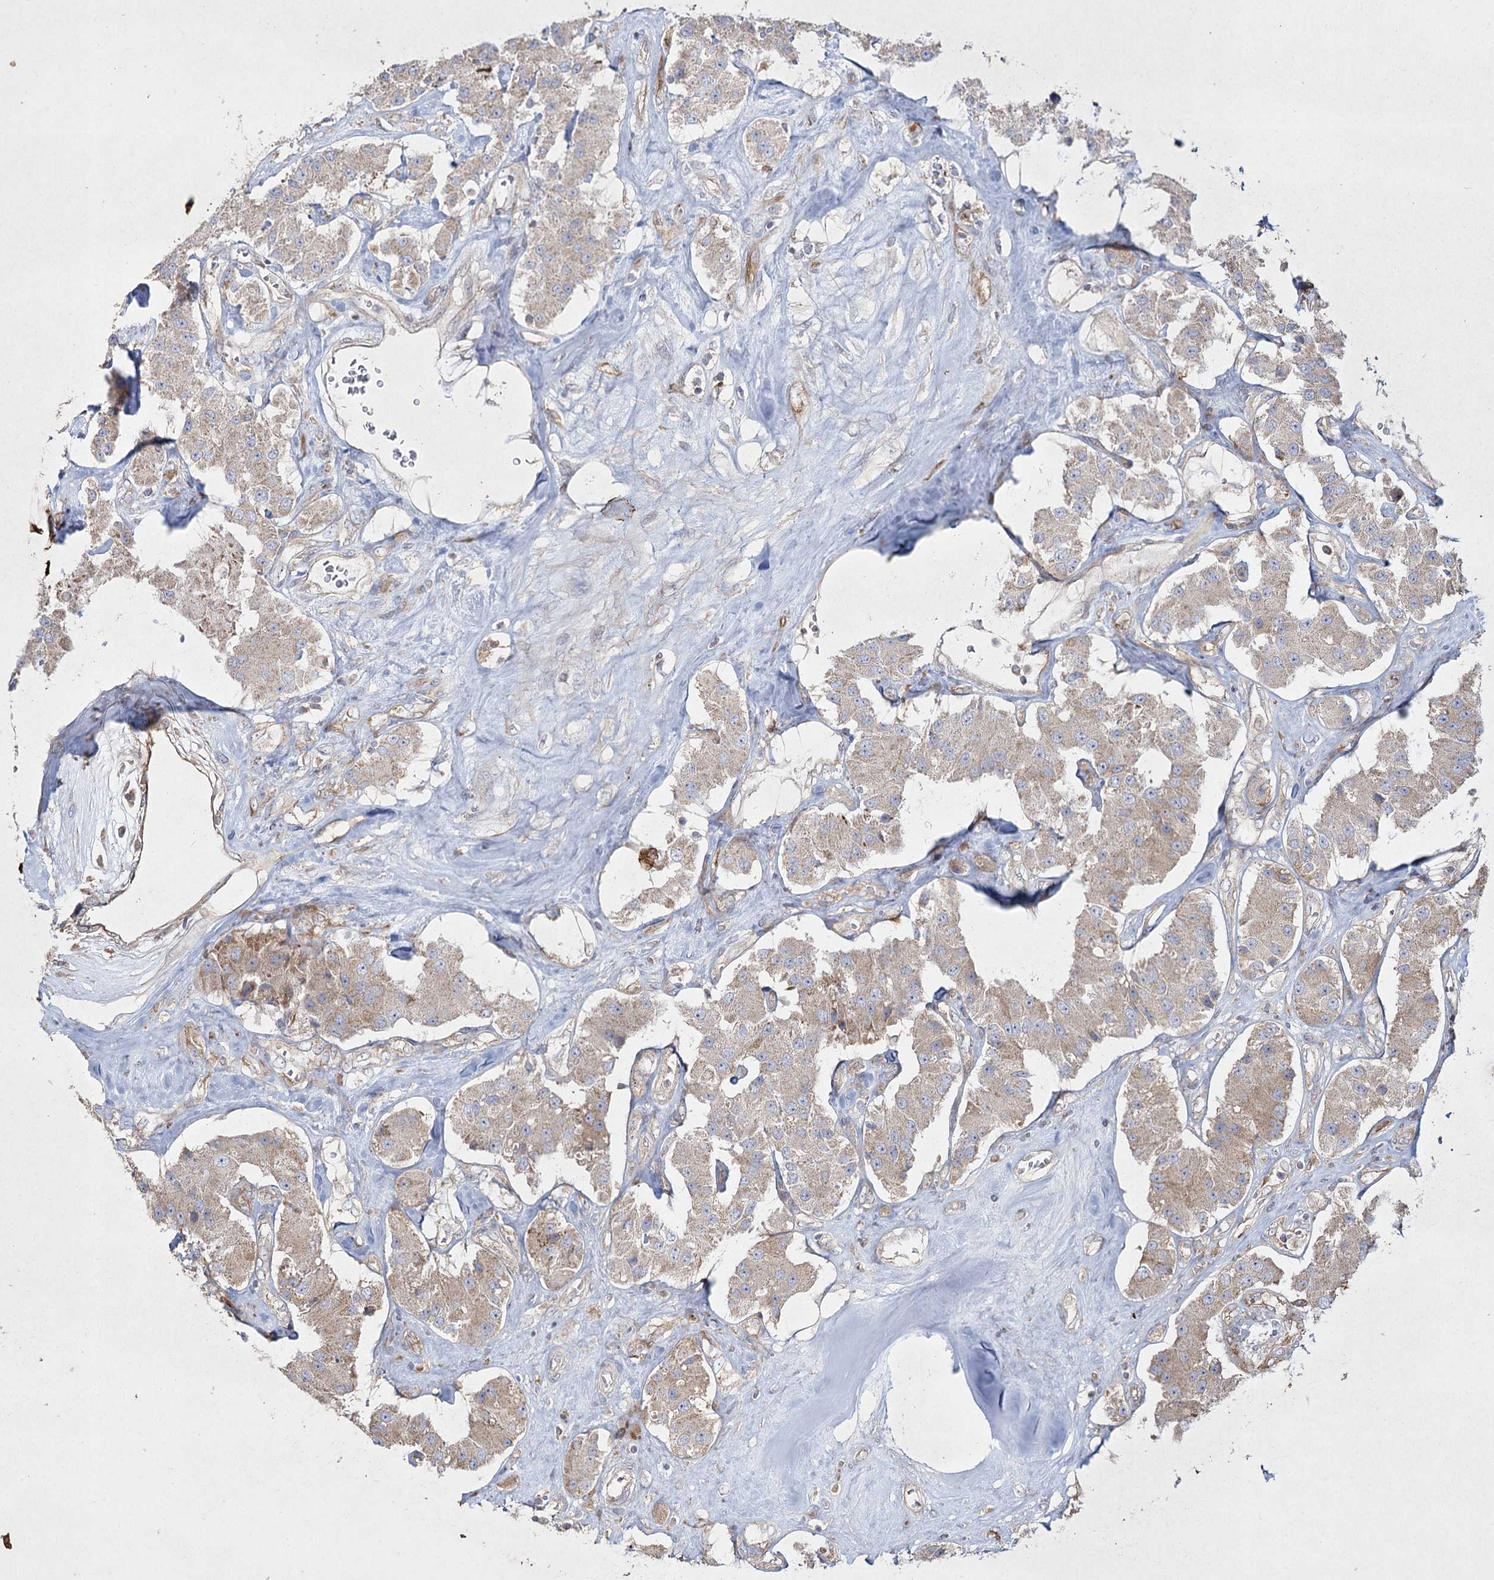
{"staining": {"intensity": "weak", "quantity": "25%-75%", "location": "cytoplasmic/membranous"}, "tissue": "carcinoid", "cell_type": "Tumor cells", "image_type": "cancer", "snomed": [{"axis": "morphology", "description": "Carcinoid, malignant, NOS"}, {"axis": "topography", "description": "Pancreas"}], "caption": "Protein expression analysis of carcinoid (malignant) shows weak cytoplasmic/membranous expression in about 25%-75% of tumor cells.", "gene": "SH3TC1", "patient": {"sex": "male", "age": 41}}